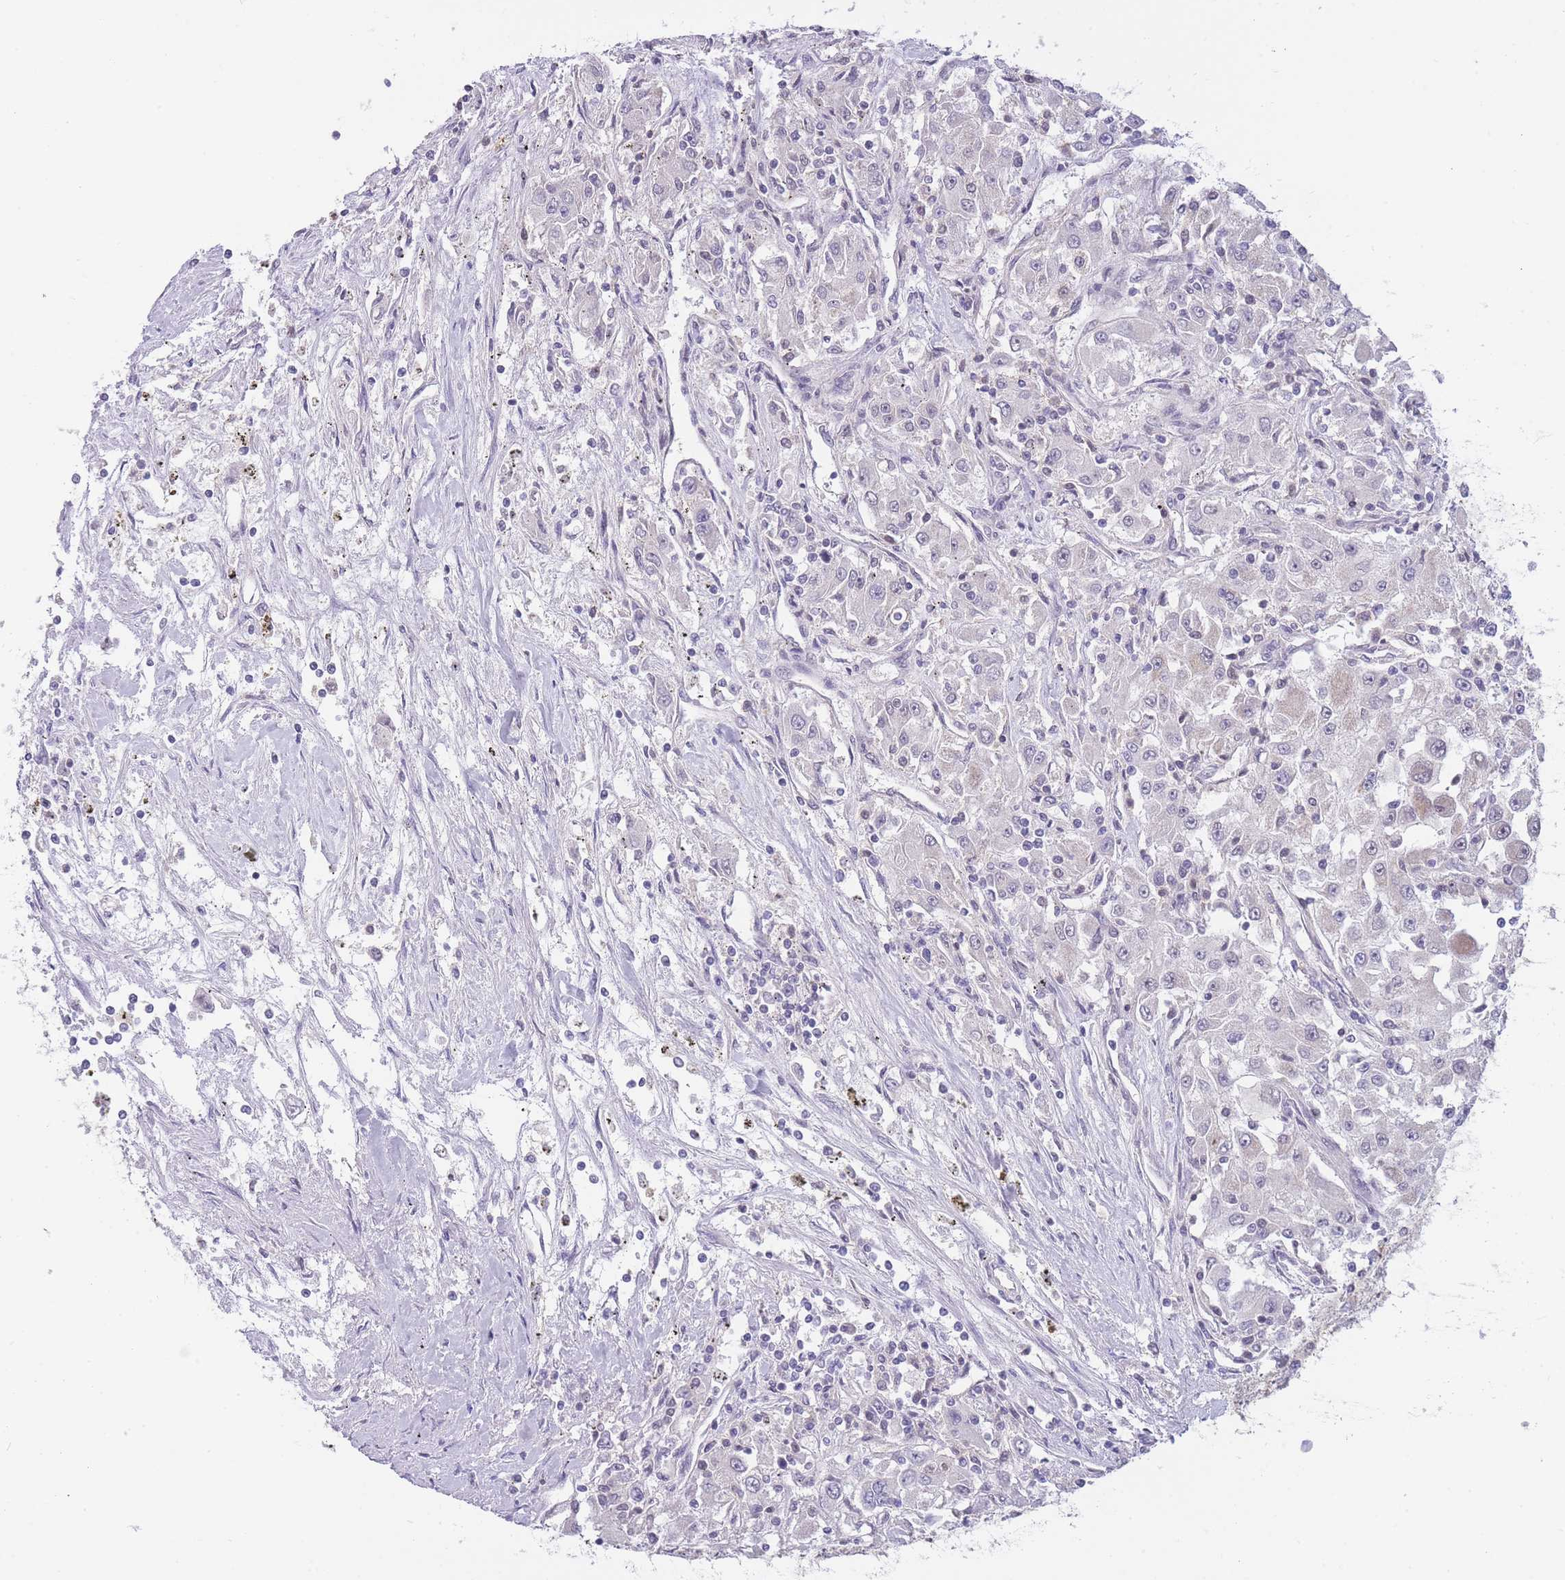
{"staining": {"intensity": "negative", "quantity": "none", "location": "none"}, "tissue": "renal cancer", "cell_type": "Tumor cells", "image_type": "cancer", "snomed": [{"axis": "morphology", "description": "Adenocarcinoma, NOS"}, {"axis": "topography", "description": "Kidney"}], "caption": "Immunohistochemistry (IHC) photomicrograph of neoplastic tissue: renal cancer stained with DAB exhibits no significant protein expression in tumor cells.", "gene": "GOLGA6L25", "patient": {"sex": "female", "age": 67}}